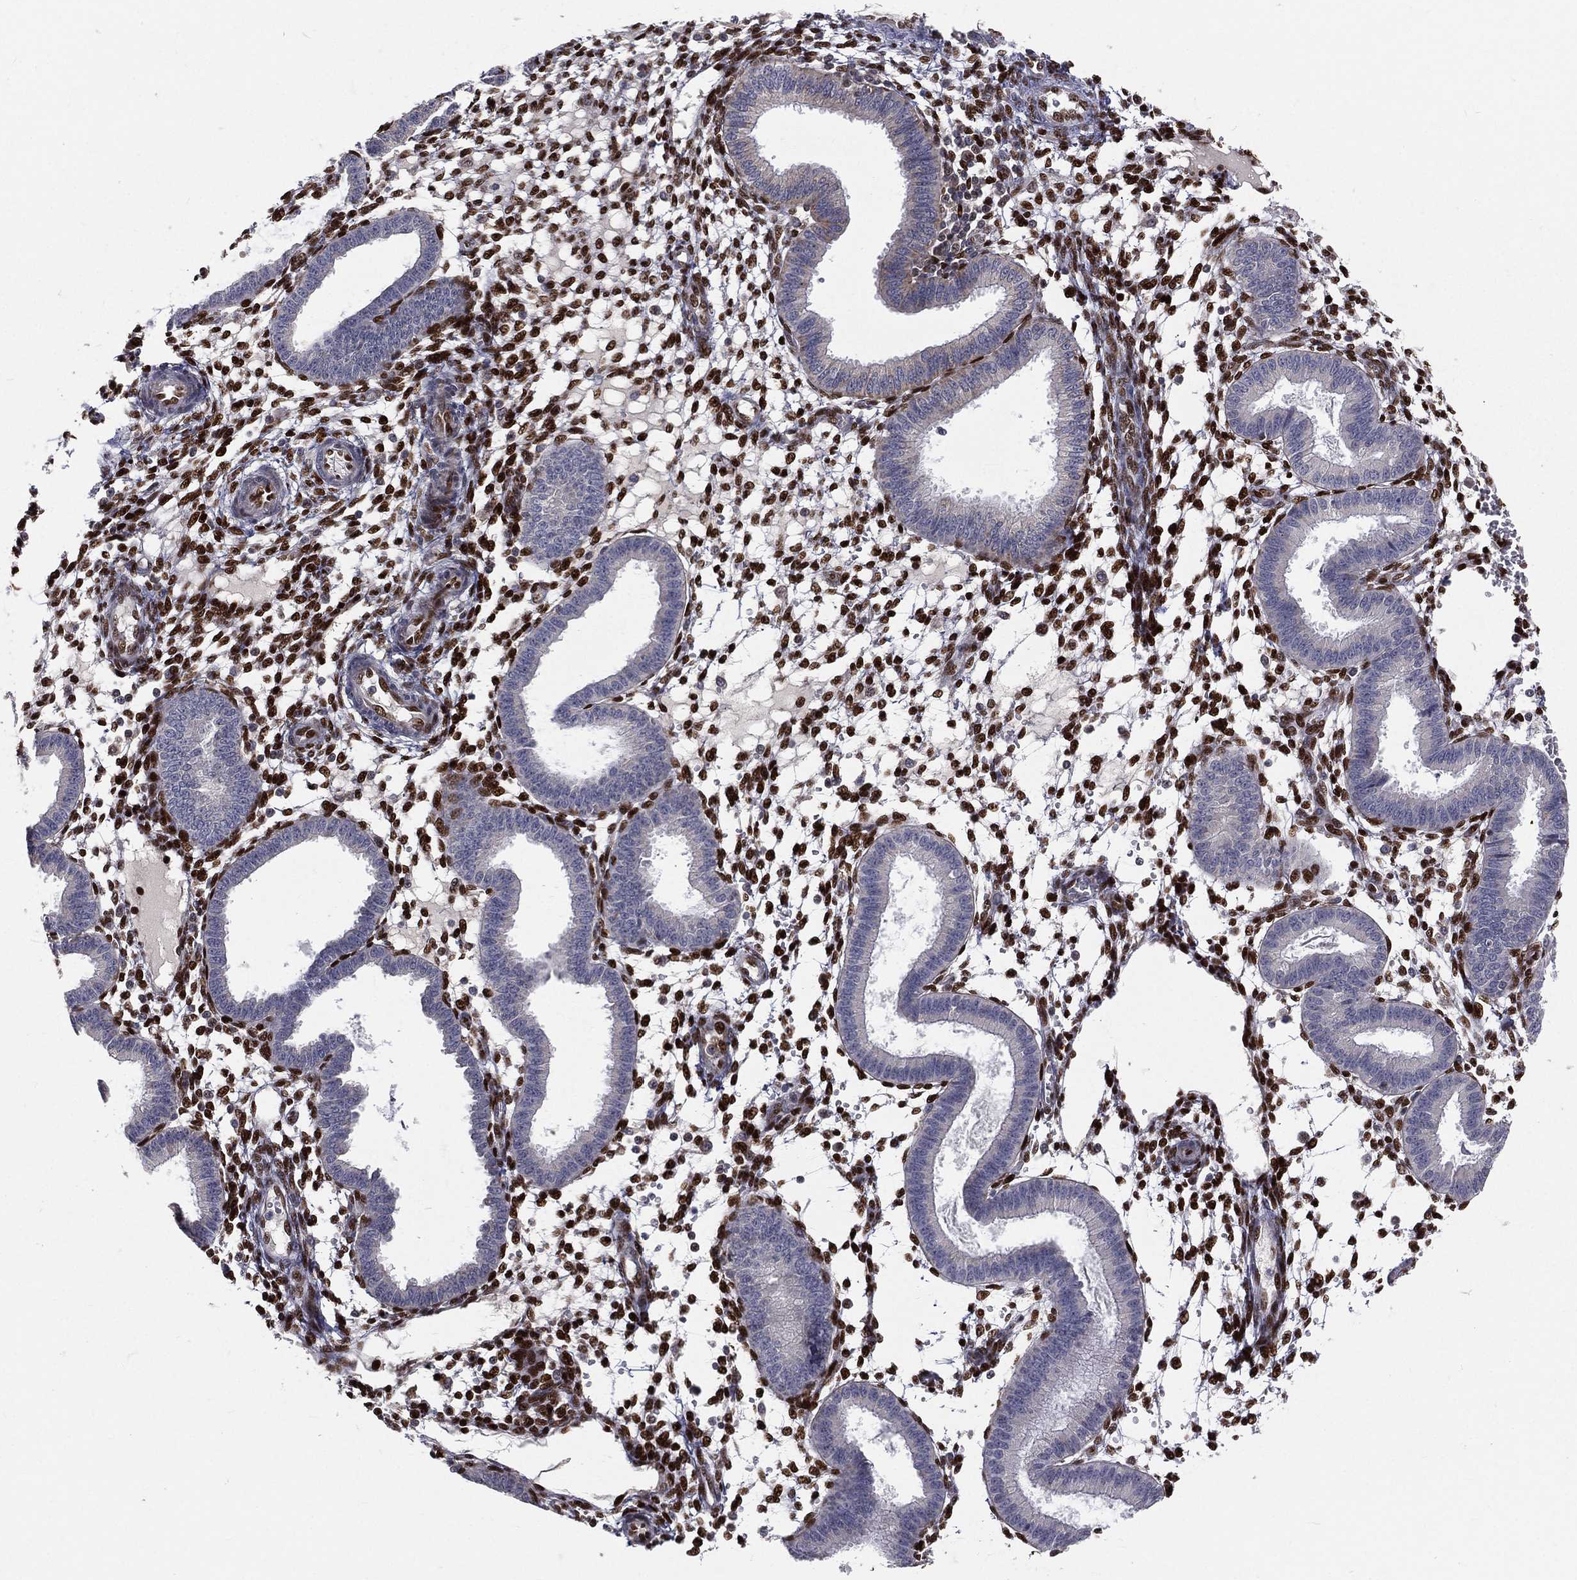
{"staining": {"intensity": "strong", "quantity": ">75%", "location": "nuclear"}, "tissue": "endometrium", "cell_type": "Cells in endometrial stroma", "image_type": "normal", "snomed": [{"axis": "morphology", "description": "Normal tissue, NOS"}, {"axis": "topography", "description": "Endometrium"}], "caption": "Immunohistochemical staining of unremarkable endometrium exhibits strong nuclear protein staining in approximately >75% of cells in endometrial stroma.", "gene": "ZEB1", "patient": {"sex": "female", "age": 43}}